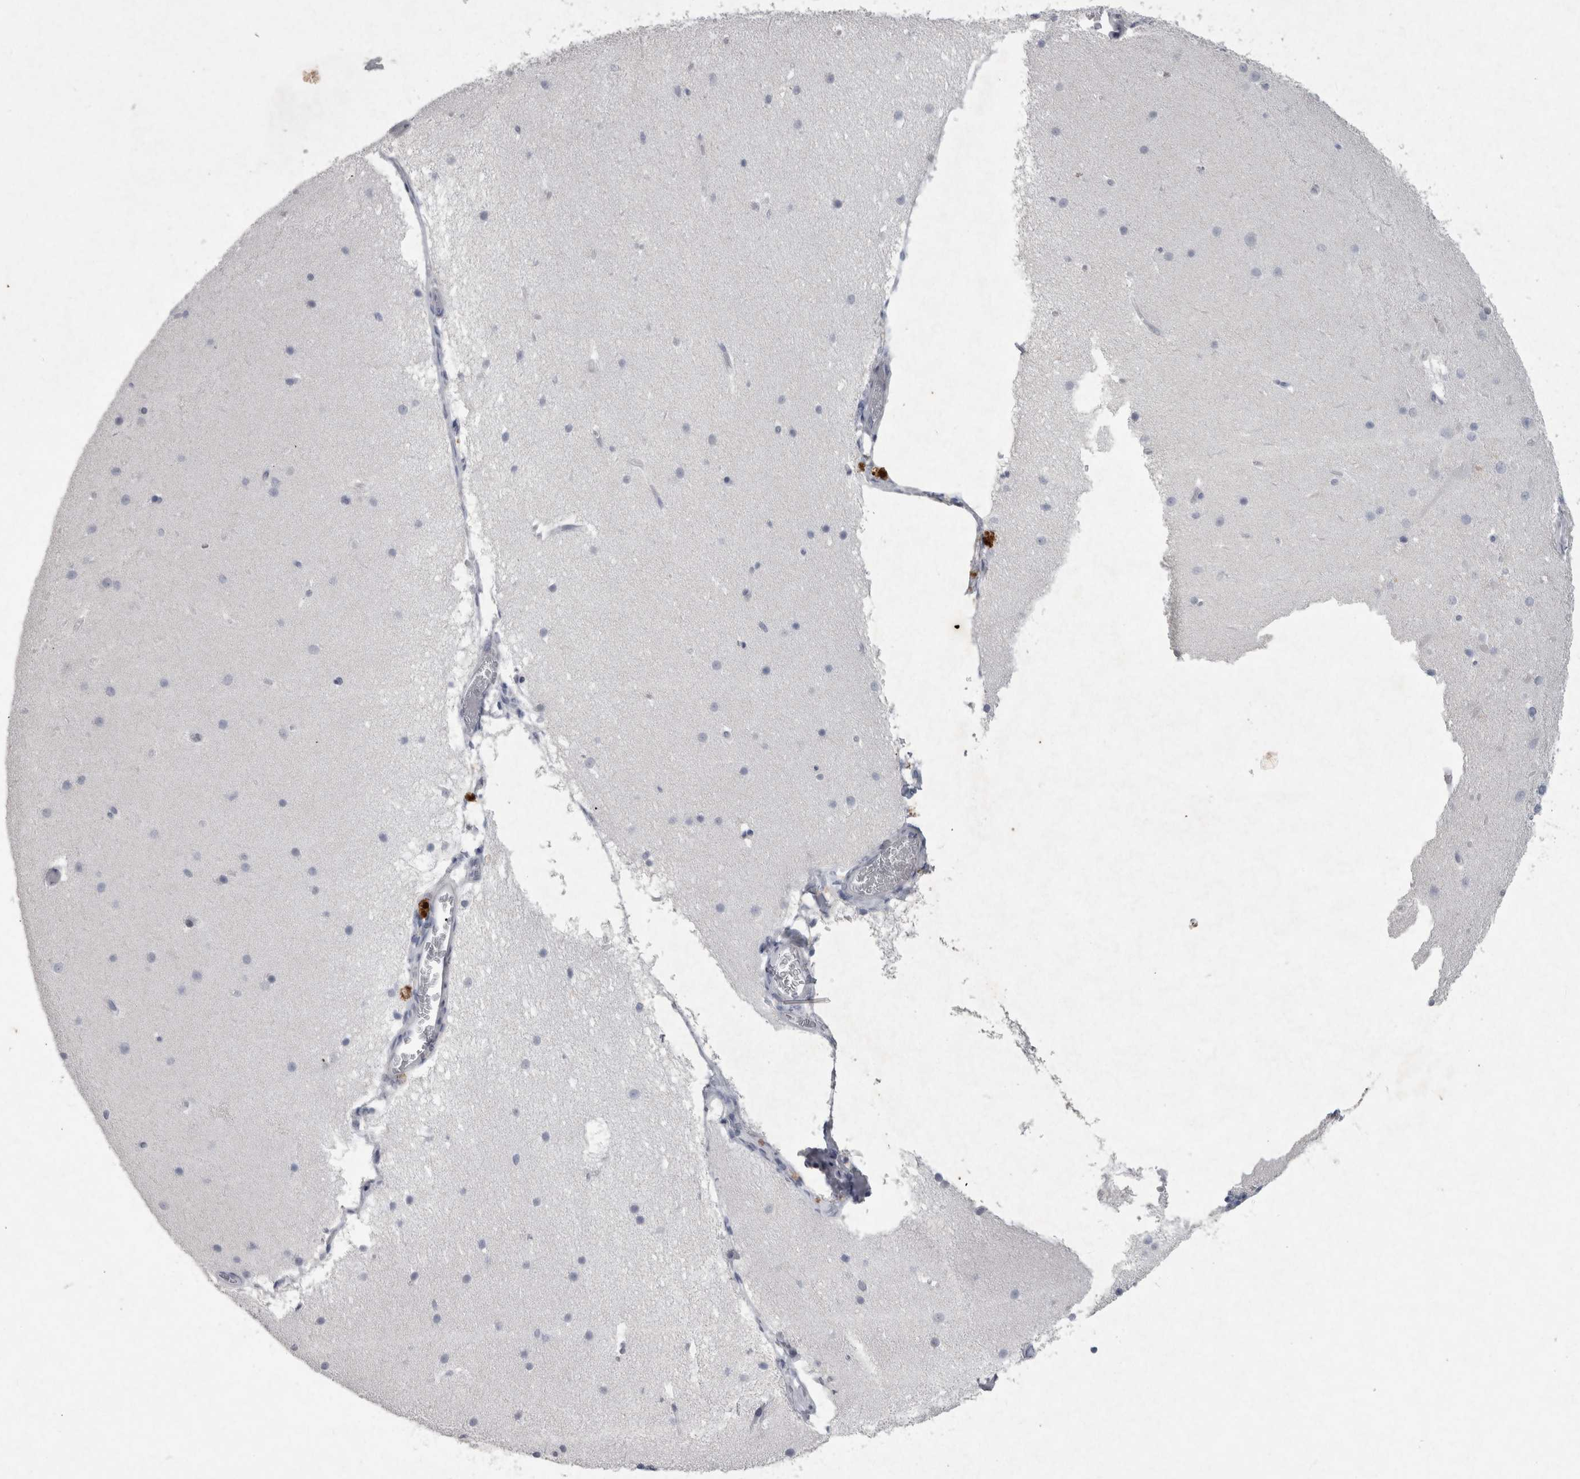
{"staining": {"intensity": "negative", "quantity": "none", "location": "none"}, "tissue": "cerebellum", "cell_type": "Cells in granular layer", "image_type": "normal", "snomed": [{"axis": "morphology", "description": "Normal tissue, NOS"}, {"axis": "topography", "description": "Cerebellum"}], "caption": "High power microscopy histopathology image of an immunohistochemistry (IHC) image of normal cerebellum, revealing no significant staining in cells in granular layer. The staining was performed using DAB to visualize the protein expression in brown, while the nuclei were stained in blue with hematoxylin (Magnification: 20x).", "gene": "PDX1", "patient": {"sex": "female", "age": 19}}